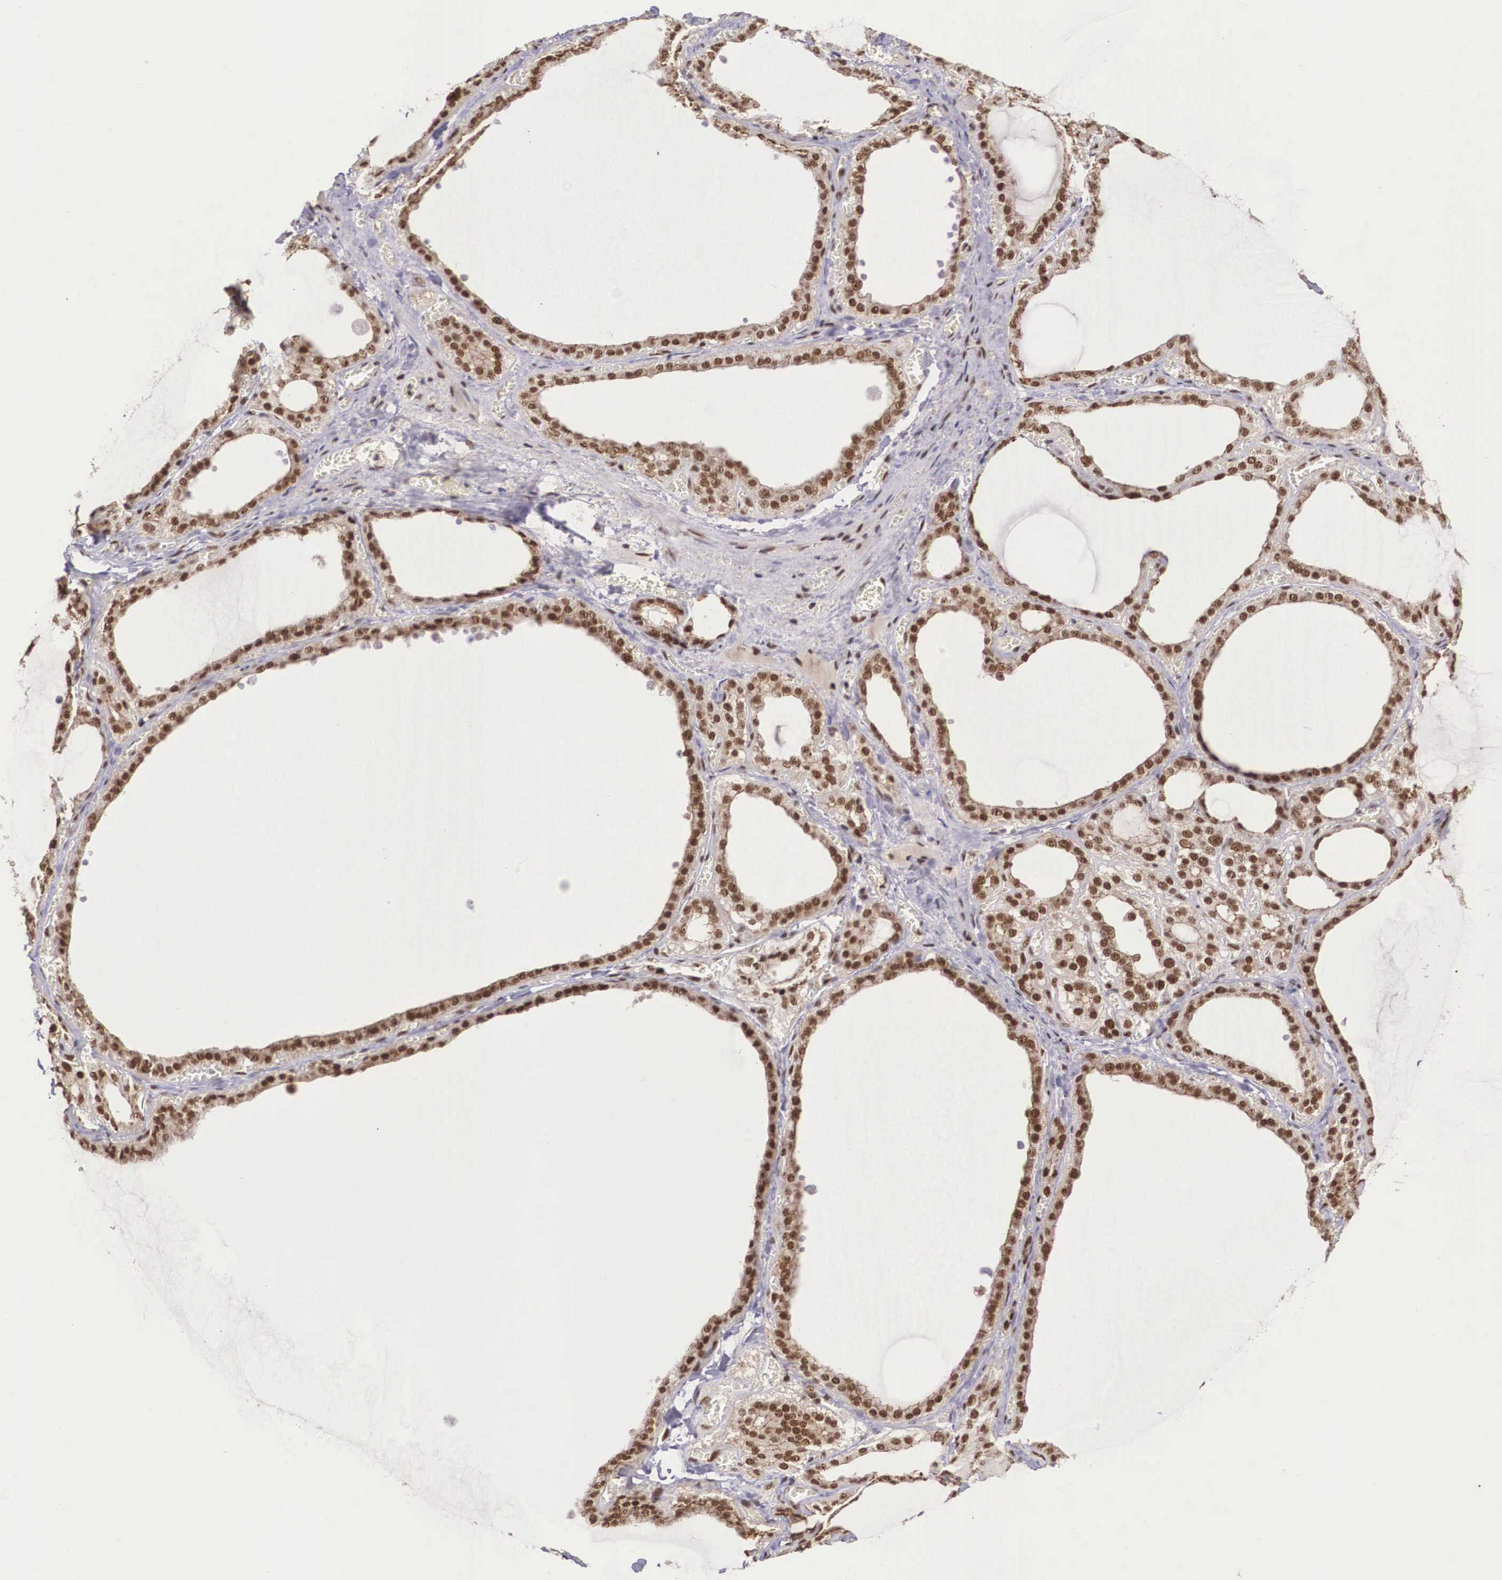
{"staining": {"intensity": "strong", "quantity": ">75%", "location": "cytoplasmic/membranous,nuclear"}, "tissue": "thyroid gland", "cell_type": "Glandular cells", "image_type": "normal", "snomed": [{"axis": "morphology", "description": "Normal tissue, NOS"}, {"axis": "topography", "description": "Thyroid gland"}], "caption": "Glandular cells reveal strong cytoplasmic/membranous,nuclear staining in about >75% of cells in unremarkable thyroid gland.", "gene": "POLR2F", "patient": {"sex": "female", "age": 55}}